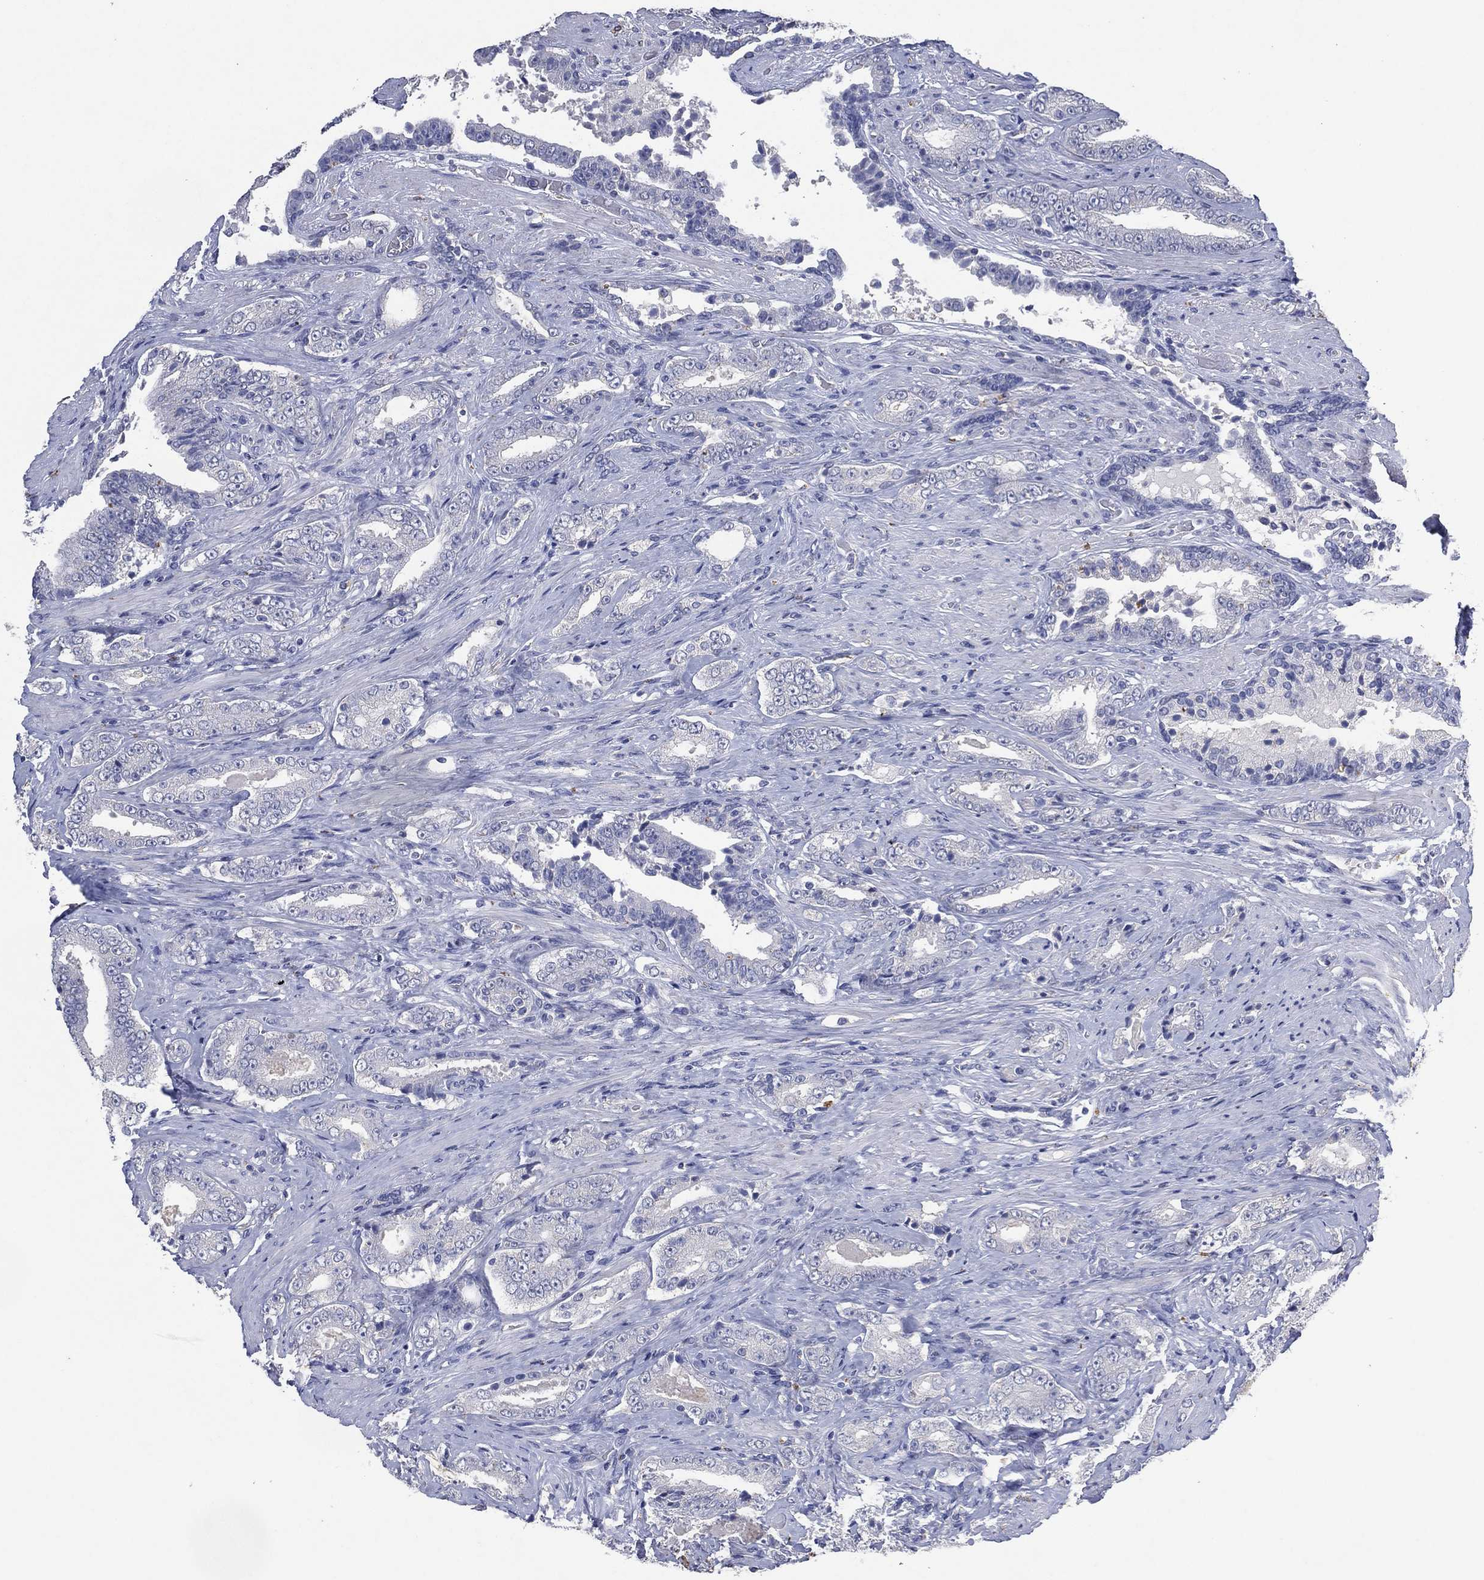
{"staining": {"intensity": "negative", "quantity": "none", "location": "none"}, "tissue": "prostate cancer", "cell_type": "Tumor cells", "image_type": "cancer", "snomed": [{"axis": "morphology", "description": "Adenocarcinoma, Low grade"}, {"axis": "topography", "description": "Prostate and seminal vesicle, NOS"}], "caption": "Tumor cells show no significant protein positivity in prostate low-grade adenocarcinoma.", "gene": "FSCN2", "patient": {"sex": "male", "age": 61}}